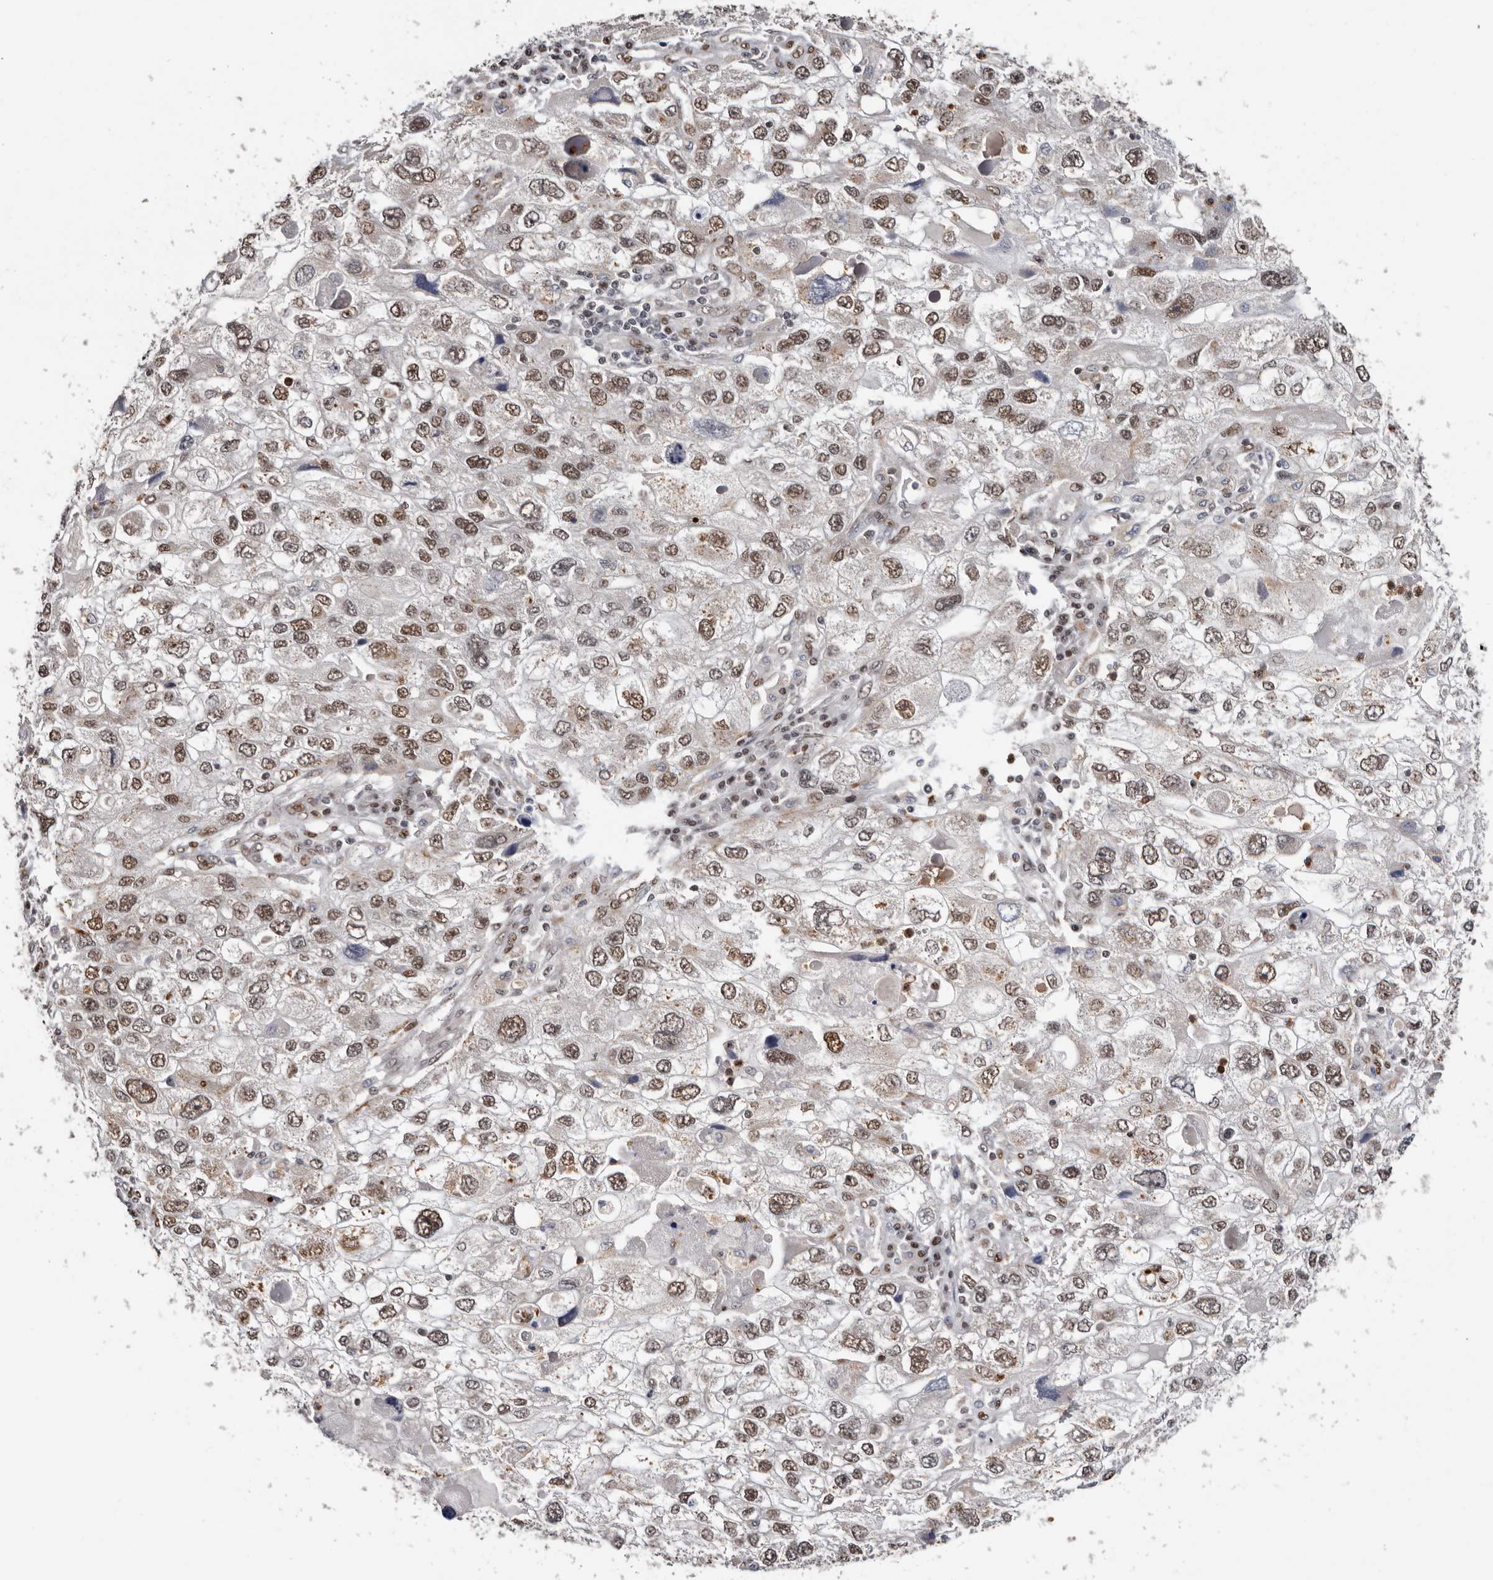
{"staining": {"intensity": "weak", "quantity": "25%-75%", "location": "nuclear"}, "tissue": "endometrial cancer", "cell_type": "Tumor cells", "image_type": "cancer", "snomed": [{"axis": "morphology", "description": "Adenocarcinoma, NOS"}, {"axis": "topography", "description": "Endometrium"}], "caption": "Weak nuclear positivity is seen in approximately 25%-75% of tumor cells in adenocarcinoma (endometrial).", "gene": "SMAD7", "patient": {"sex": "female", "age": 49}}